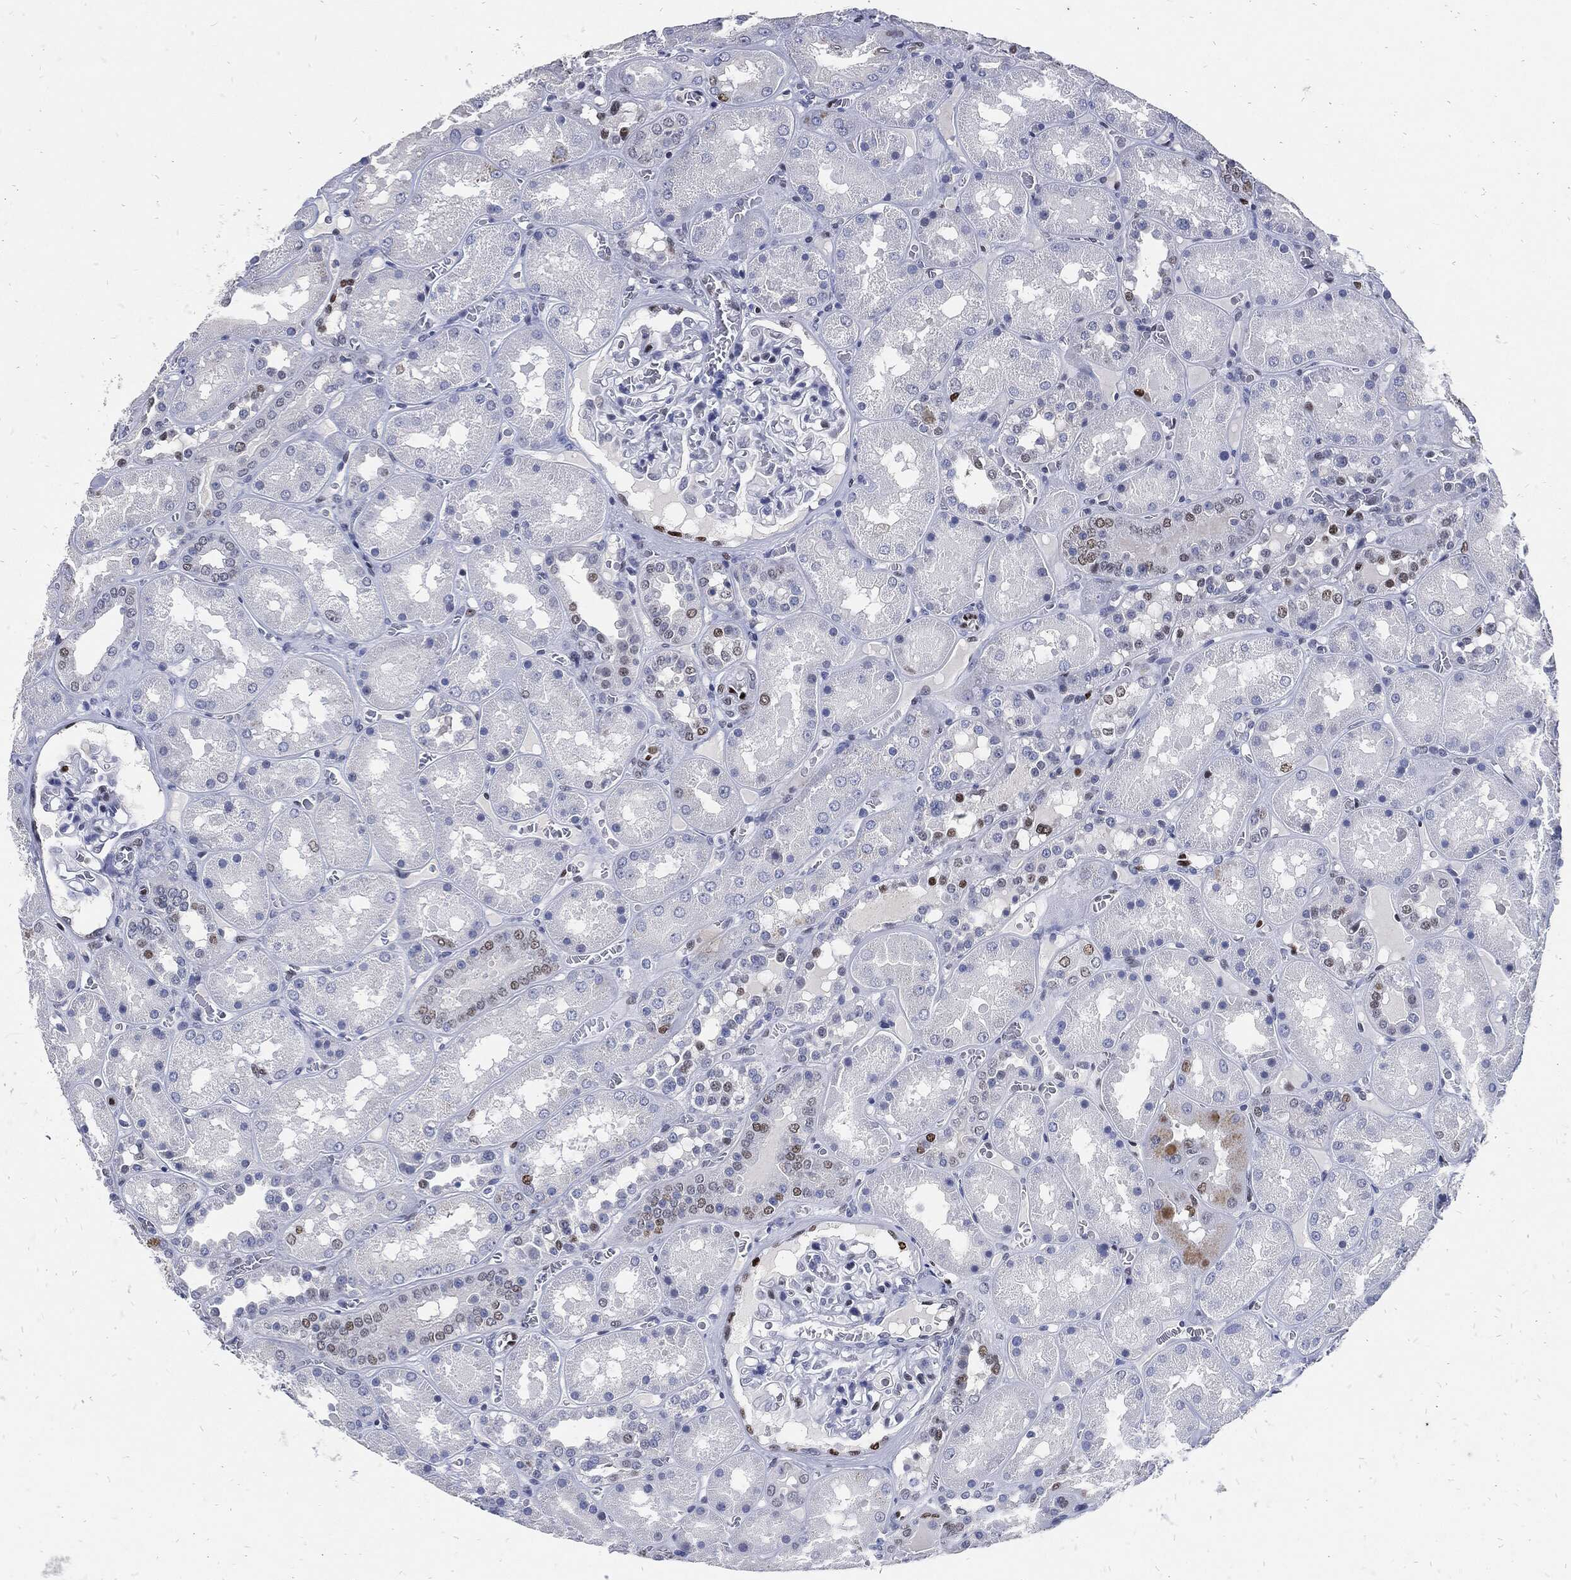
{"staining": {"intensity": "negative", "quantity": "none", "location": "none"}, "tissue": "kidney", "cell_type": "Cells in glomeruli", "image_type": "normal", "snomed": [{"axis": "morphology", "description": "Normal tissue, NOS"}, {"axis": "topography", "description": "Kidney"}], "caption": "This is a micrograph of immunohistochemistry staining of benign kidney, which shows no expression in cells in glomeruli.", "gene": "JUN", "patient": {"sex": "male", "age": 73}}